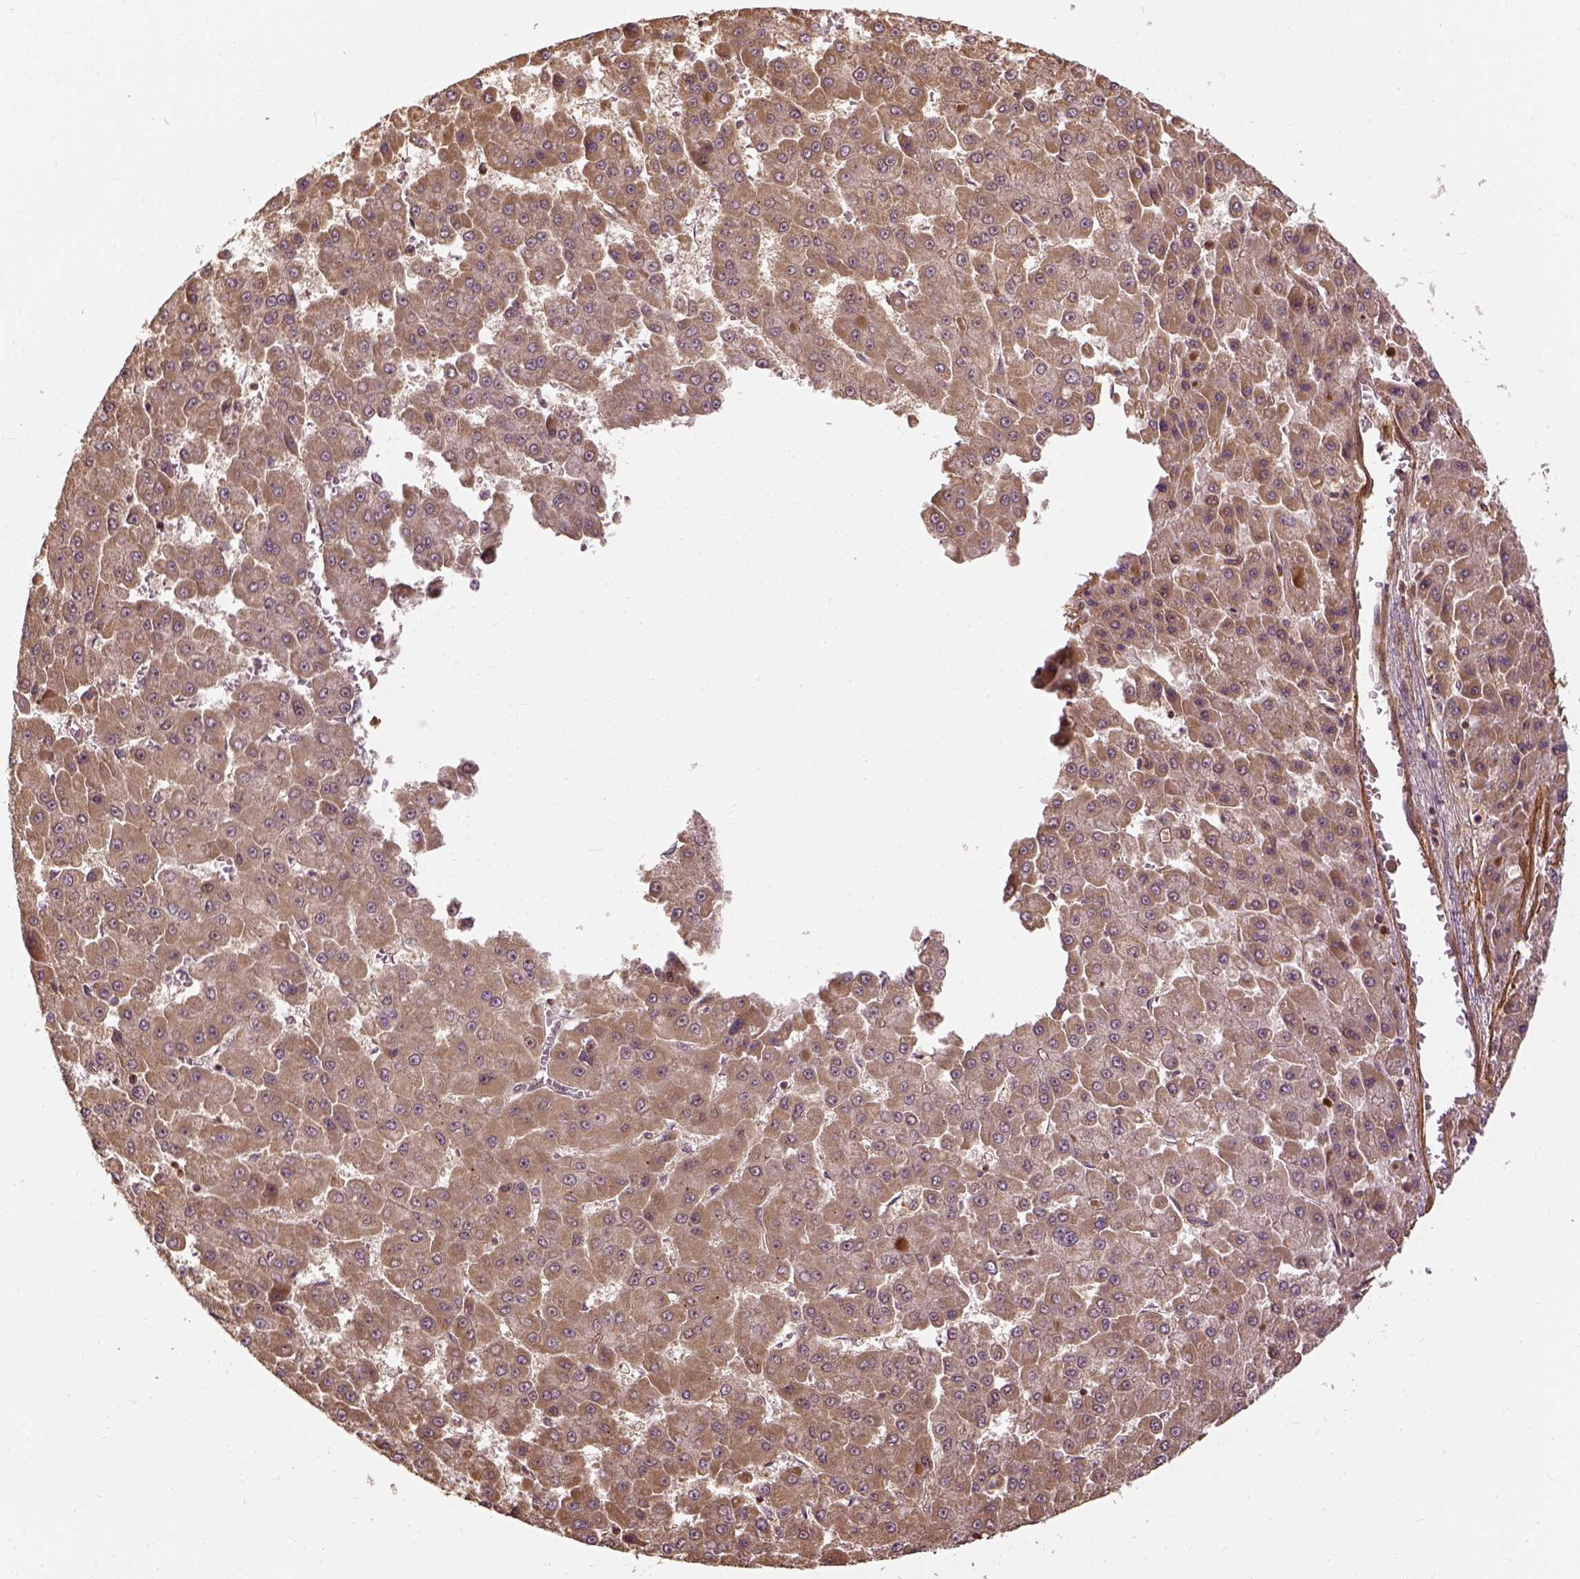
{"staining": {"intensity": "weak", "quantity": ">75%", "location": "cytoplasmic/membranous"}, "tissue": "liver cancer", "cell_type": "Tumor cells", "image_type": "cancer", "snomed": [{"axis": "morphology", "description": "Carcinoma, Hepatocellular, NOS"}, {"axis": "topography", "description": "Liver"}], "caption": "Weak cytoplasmic/membranous expression is identified in approximately >75% of tumor cells in liver cancer (hepatocellular carcinoma).", "gene": "VEGFA", "patient": {"sex": "male", "age": 78}}